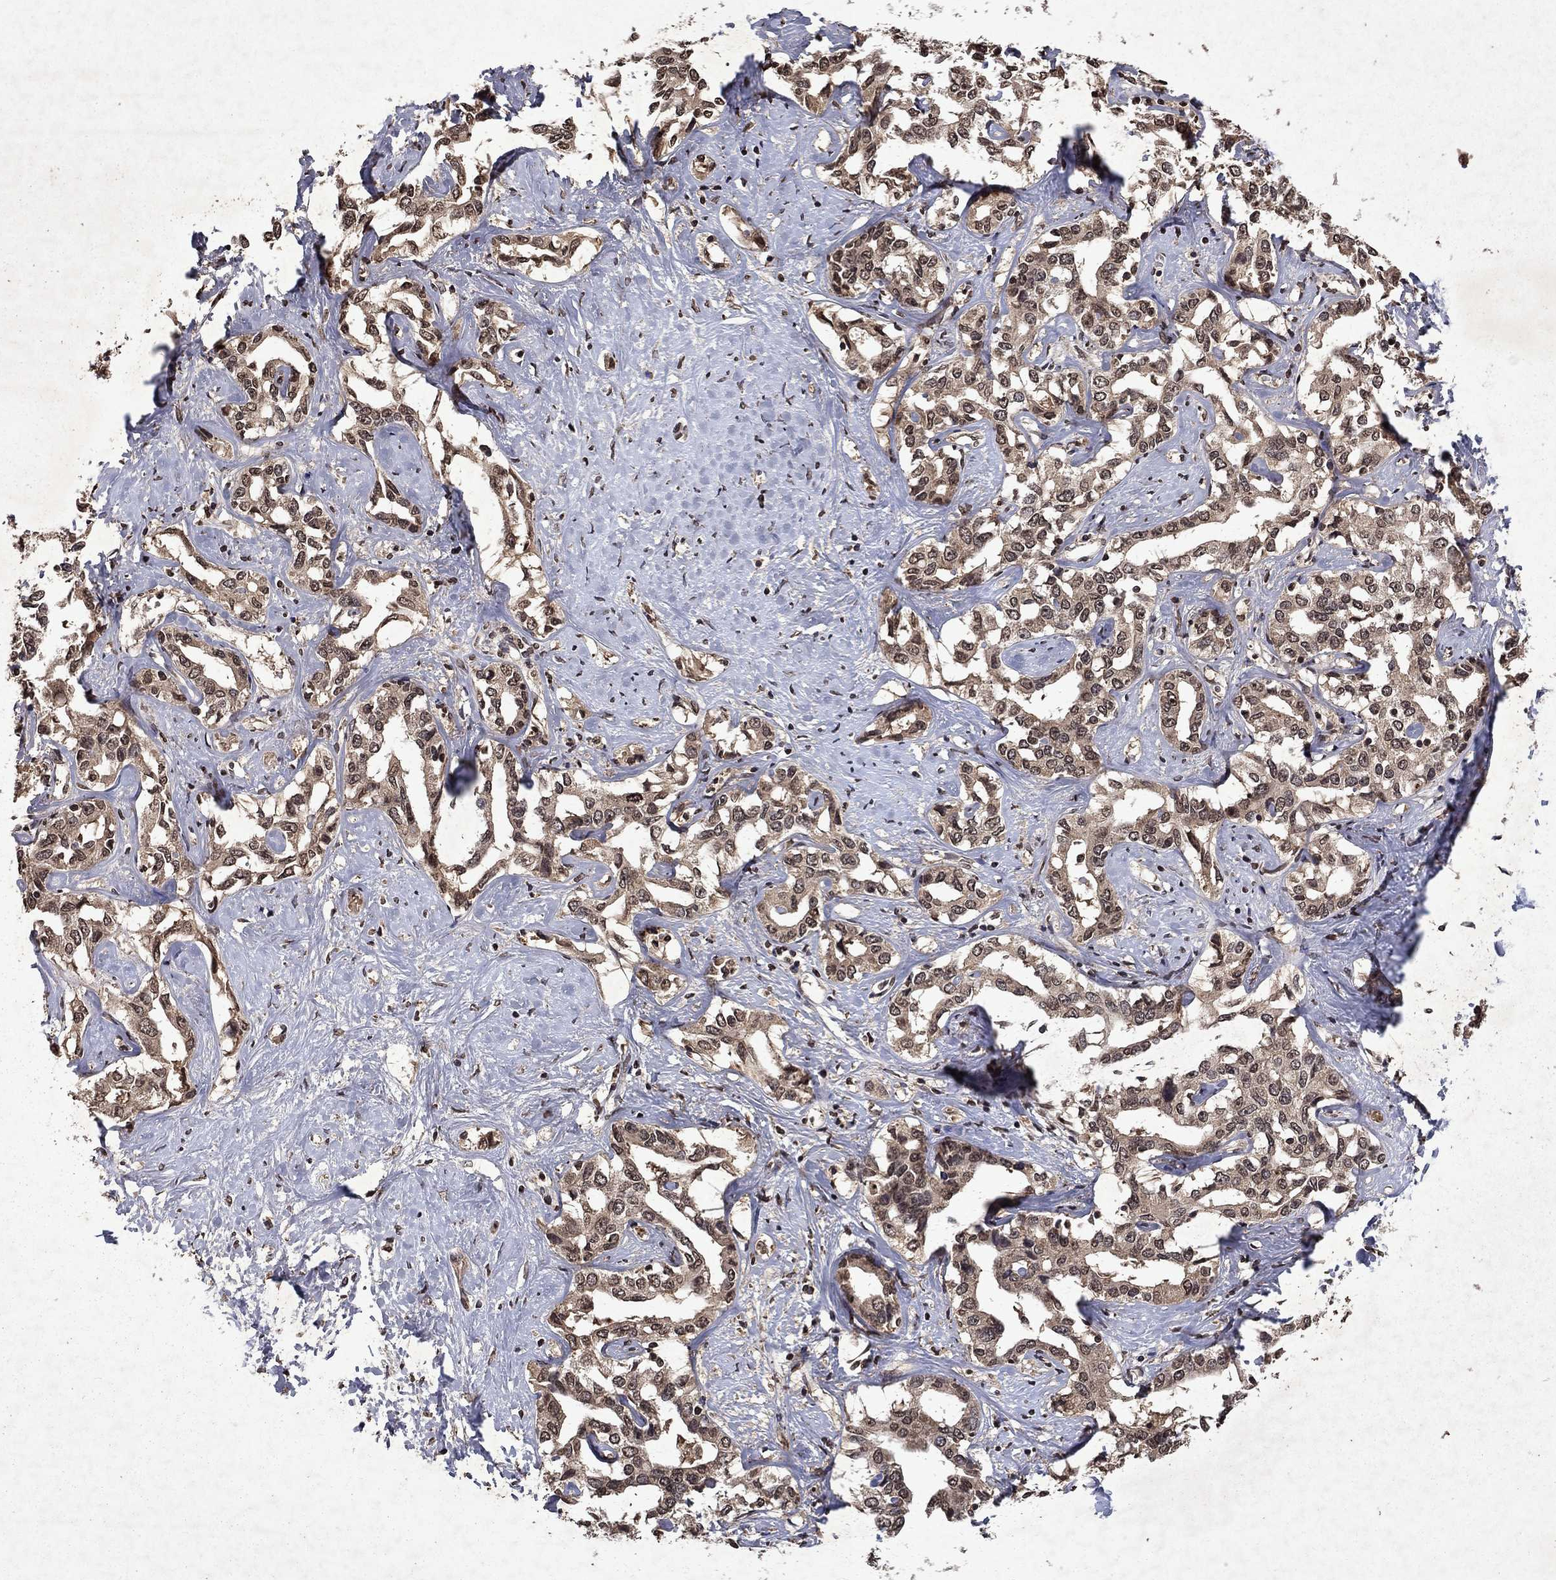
{"staining": {"intensity": "moderate", "quantity": "<25%", "location": "nuclear"}, "tissue": "liver cancer", "cell_type": "Tumor cells", "image_type": "cancer", "snomed": [{"axis": "morphology", "description": "Cholangiocarcinoma"}, {"axis": "topography", "description": "Liver"}], "caption": "IHC (DAB) staining of human liver cancer reveals moderate nuclear protein positivity in about <25% of tumor cells.", "gene": "PIN4", "patient": {"sex": "male", "age": 59}}